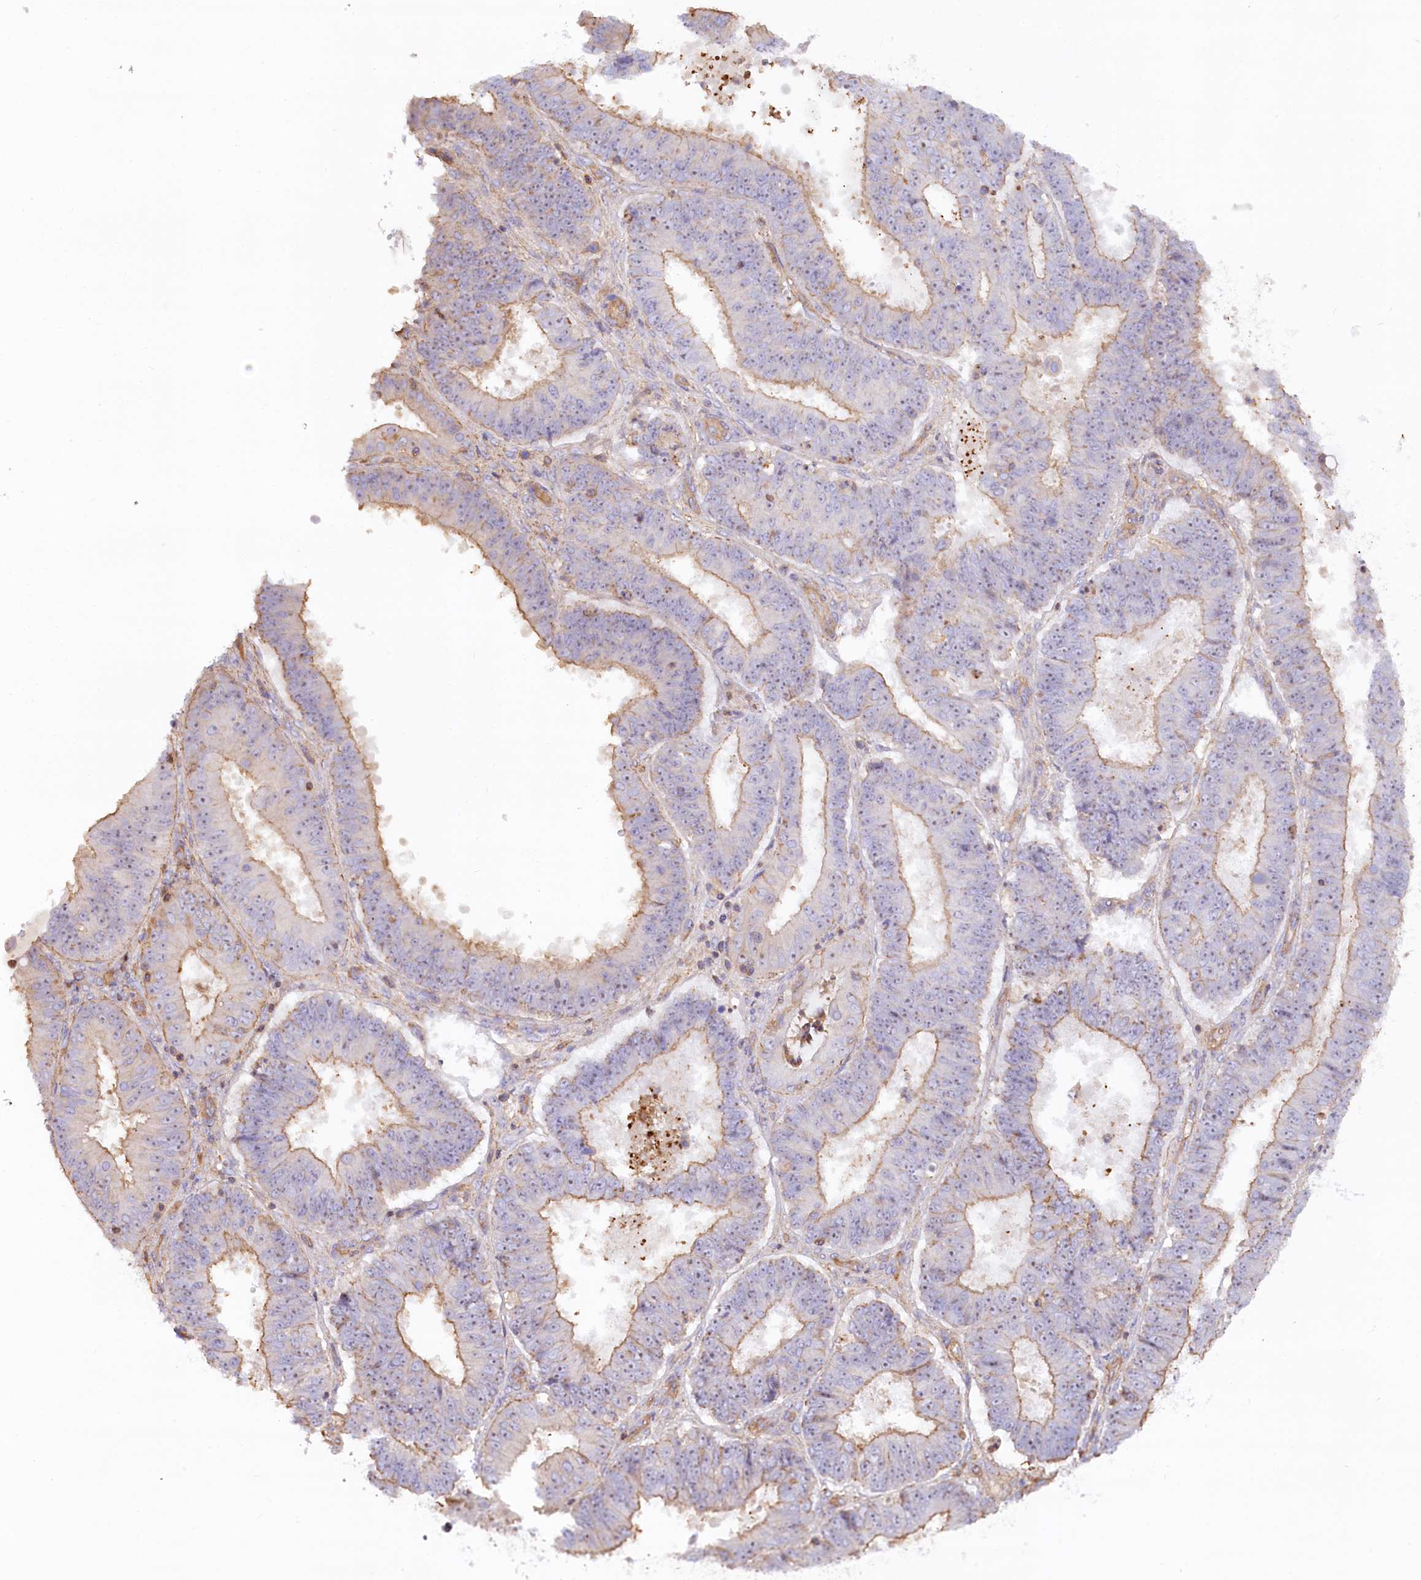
{"staining": {"intensity": "moderate", "quantity": "<25%", "location": "cytoplasmic/membranous"}, "tissue": "ovarian cancer", "cell_type": "Tumor cells", "image_type": "cancer", "snomed": [{"axis": "morphology", "description": "Carcinoma, endometroid"}, {"axis": "topography", "description": "Appendix"}, {"axis": "topography", "description": "Ovary"}], "caption": "High-magnification brightfield microscopy of ovarian endometroid carcinoma stained with DAB (brown) and counterstained with hematoxylin (blue). tumor cells exhibit moderate cytoplasmic/membranous positivity is present in approximately<25% of cells.", "gene": "WDR36", "patient": {"sex": "female", "age": 42}}